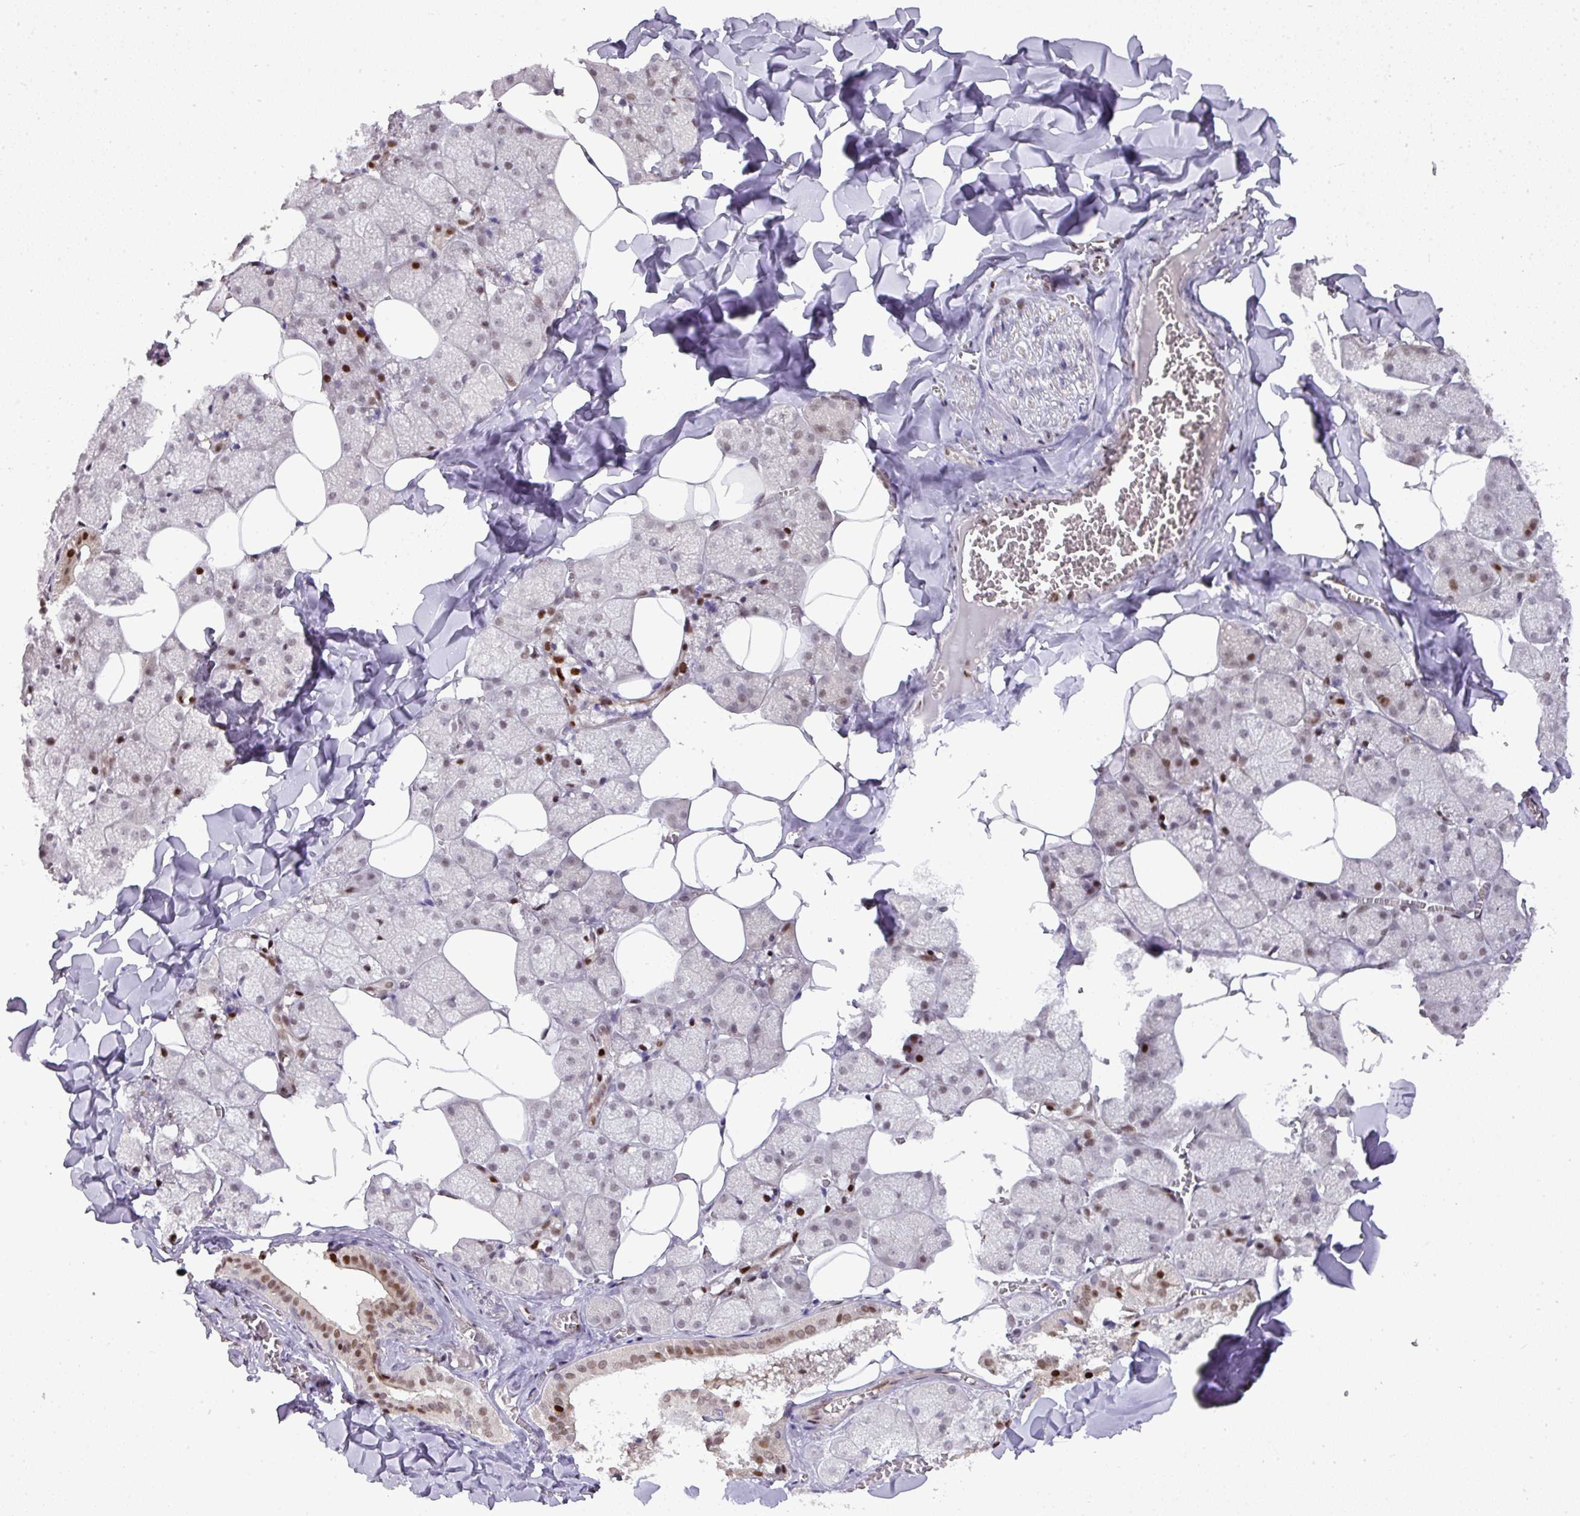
{"staining": {"intensity": "moderate", "quantity": "25%-75%", "location": "nuclear"}, "tissue": "salivary gland", "cell_type": "Glandular cells", "image_type": "normal", "snomed": [{"axis": "morphology", "description": "Normal tissue, NOS"}, {"axis": "topography", "description": "Salivary gland"}, {"axis": "topography", "description": "Peripheral nerve tissue"}], "caption": "Moderate nuclear positivity is present in about 25%-75% of glandular cells in unremarkable salivary gland.", "gene": "MYSM1", "patient": {"sex": "male", "age": 38}}